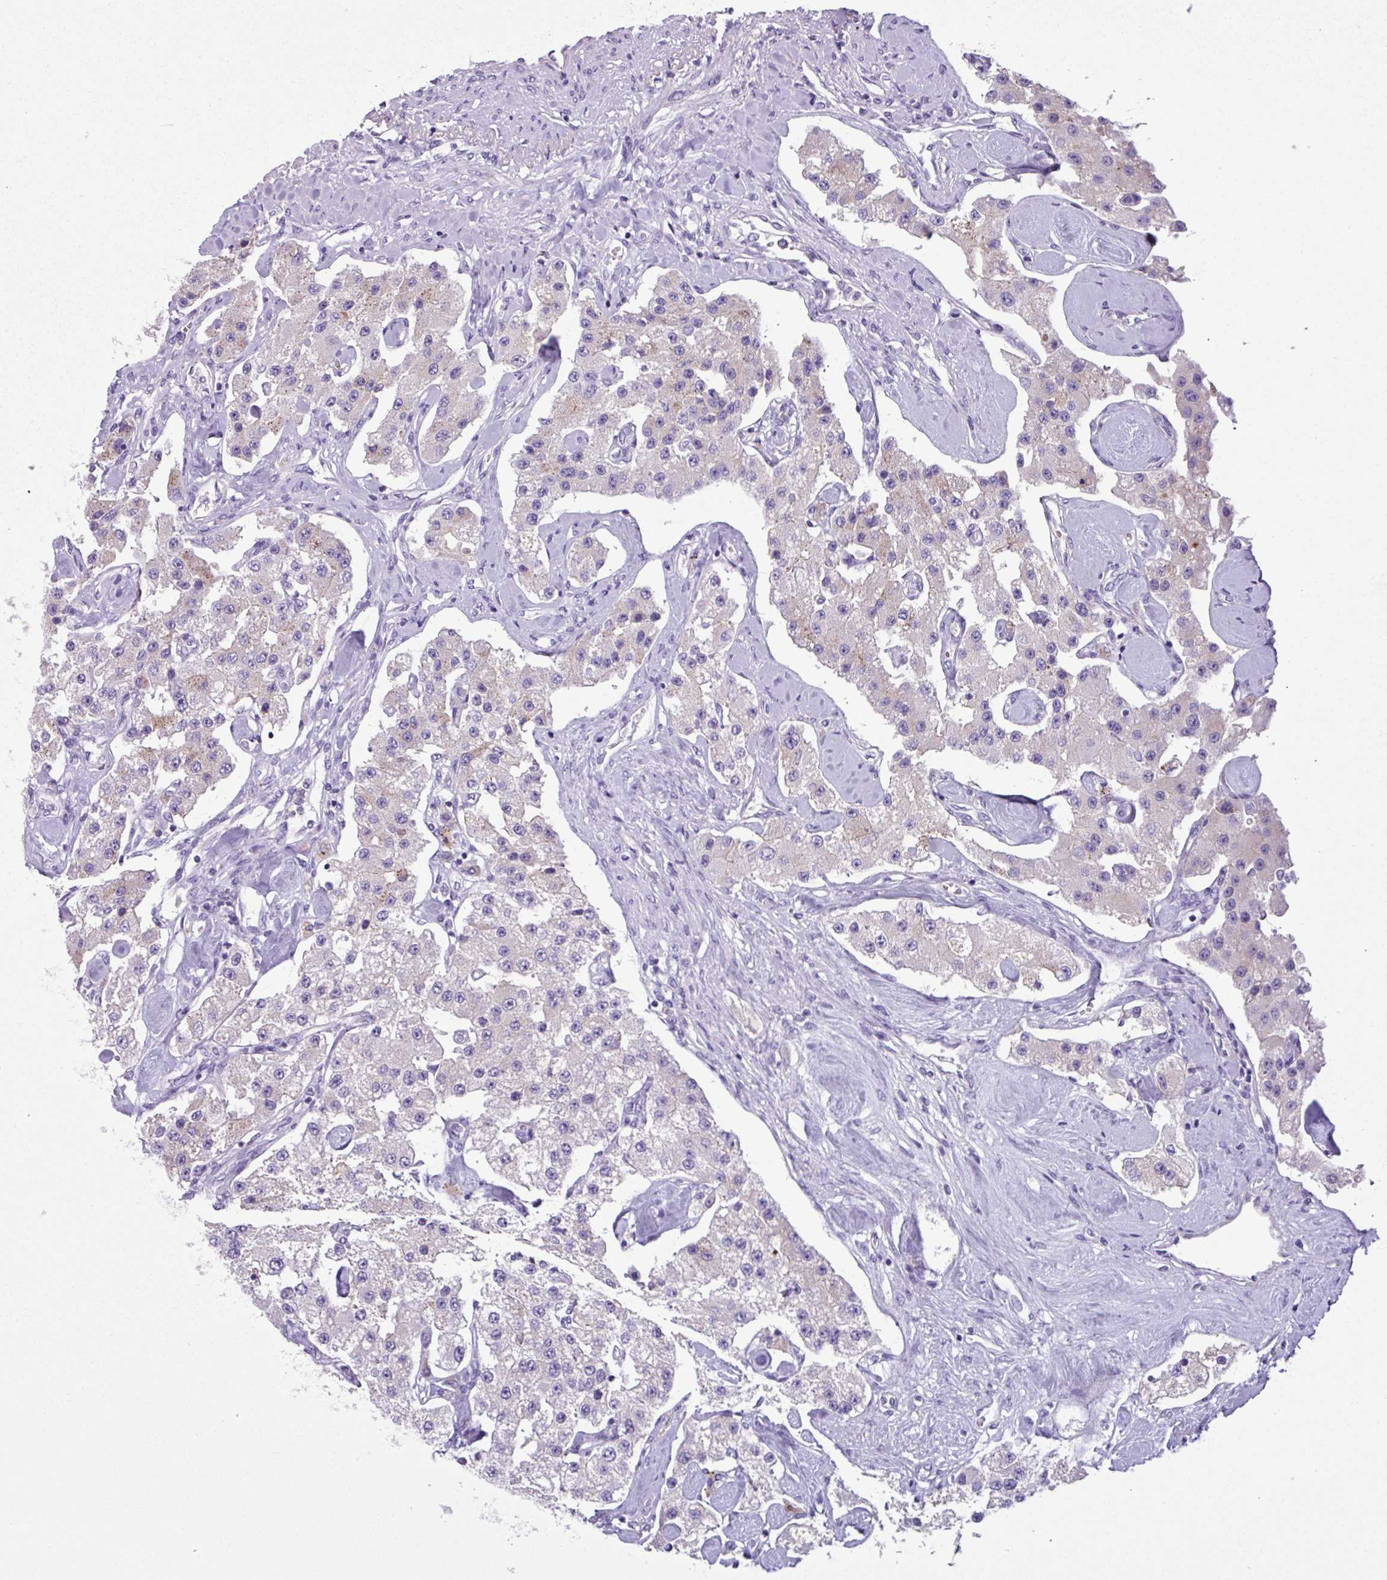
{"staining": {"intensity": "weak", "quantity": "<25%", "location": "cytoplasmic/membranous"}, "tissue": "carcinoid", "cell_type": "Tumor cells", "image_type": "cancer", "snomed": [{"axis": "morphology", "description": "Carcinoid, malignant, NOS"}, {"axis": "topography", "description": "Pancreas"}], "caption": "DAB immunohistochemical staining of human carcinoid exhibits no significant positivity in tumor cells.", "gene": "CYSTM1", "patient": {"sex": "male", "age": 41}}